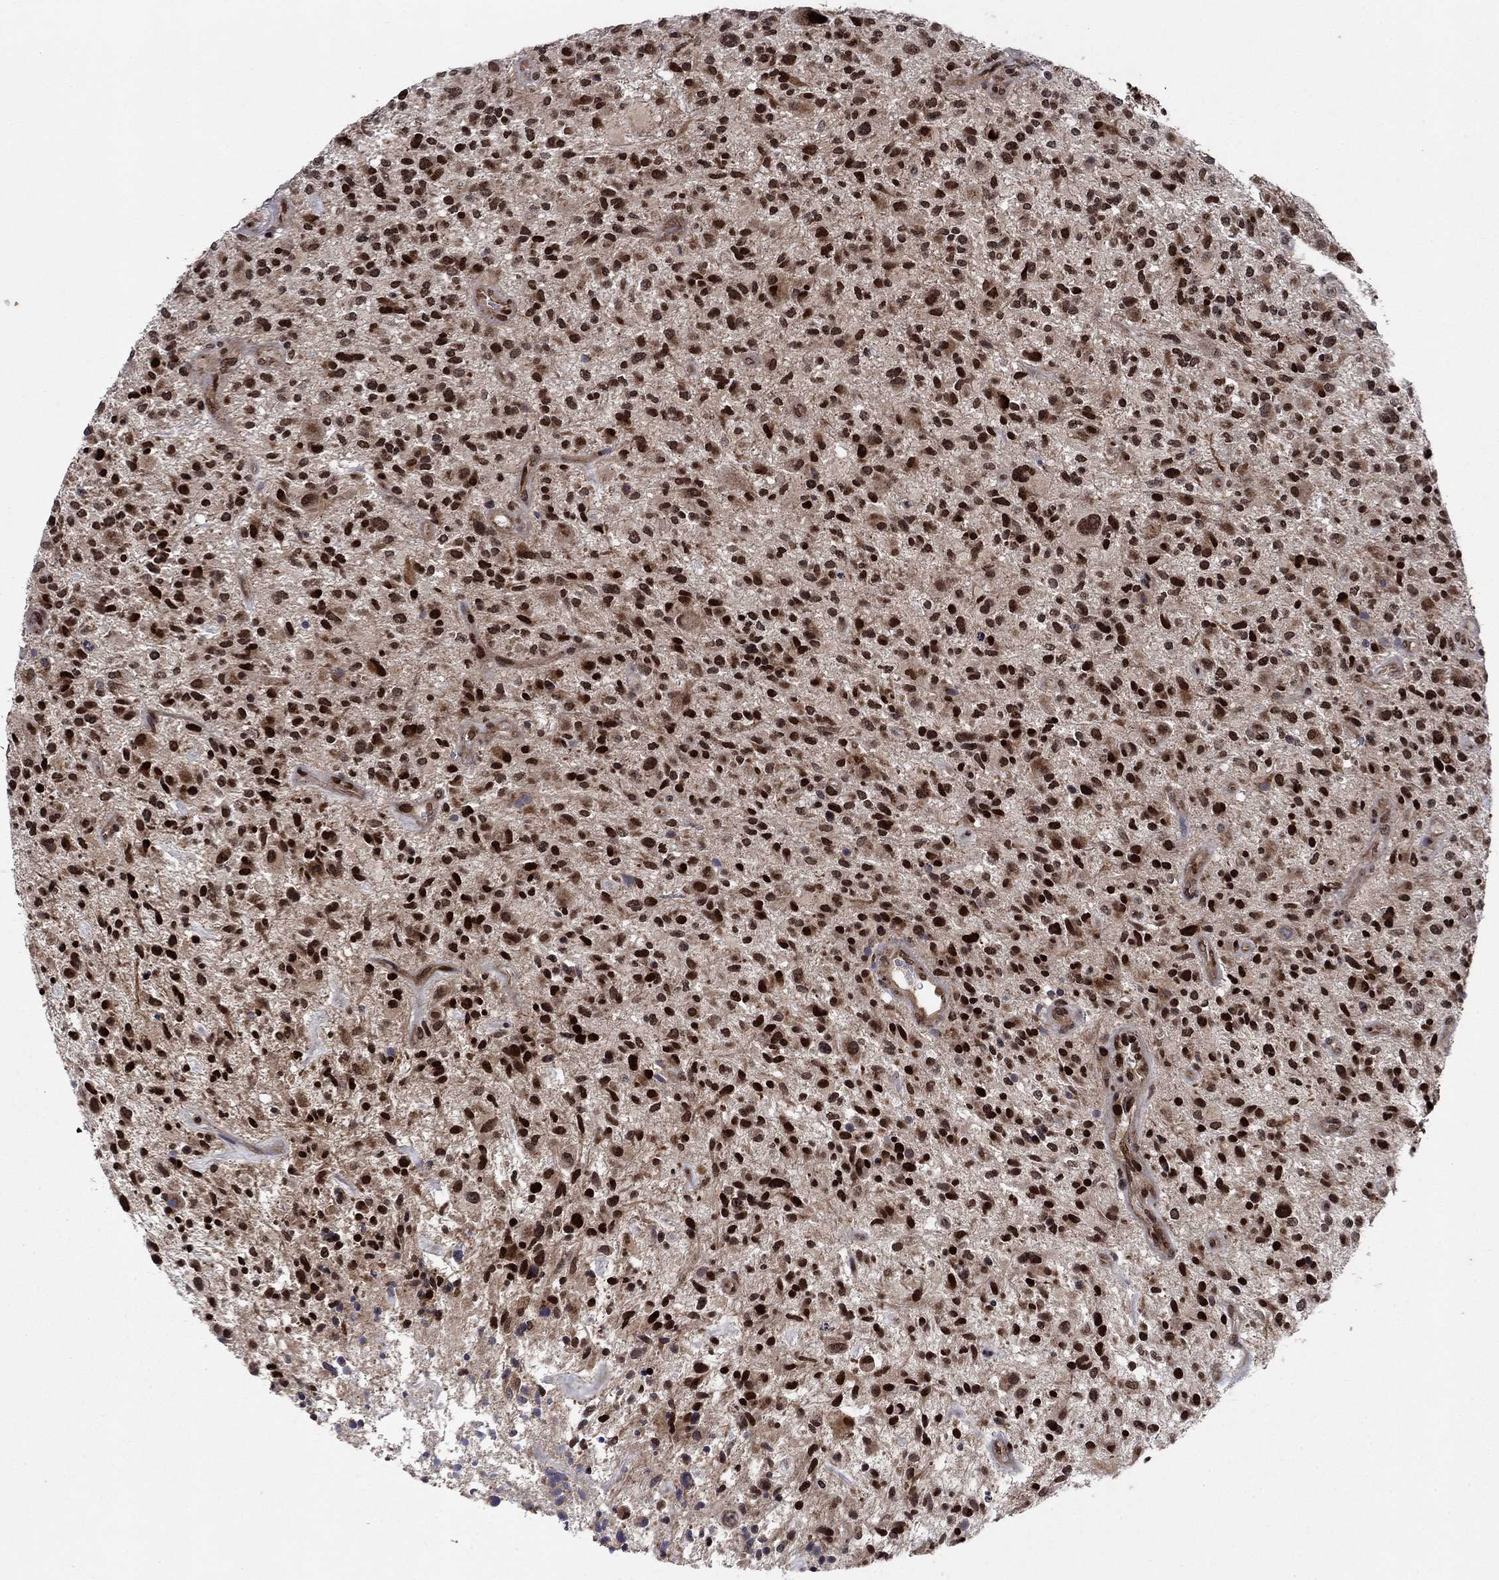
{"staining": {"intensity": "strong", "quantity": ">75%", "location": "nuclear"}, "tissue": "glioma", "cell_type": "Tumor cells", "image_type": "cancer", "snomed": [{"axis": "morphology", "description": "Glioma, malignant, High grade"}, {"axis": "topography", "description": "Brain"}], "caption": "Immunohistochemical staining of human high-grade glioma (malignant) shows high levels of strong nuclear protein expression in approximately >75% of tumor cells. Using DAB (brown) and hematoxylin (blue) stains, captured at high magnification using brightfield microscopy.", "gene": "PRICKLE4", "patient": {"sex": "male", "age": 47}}